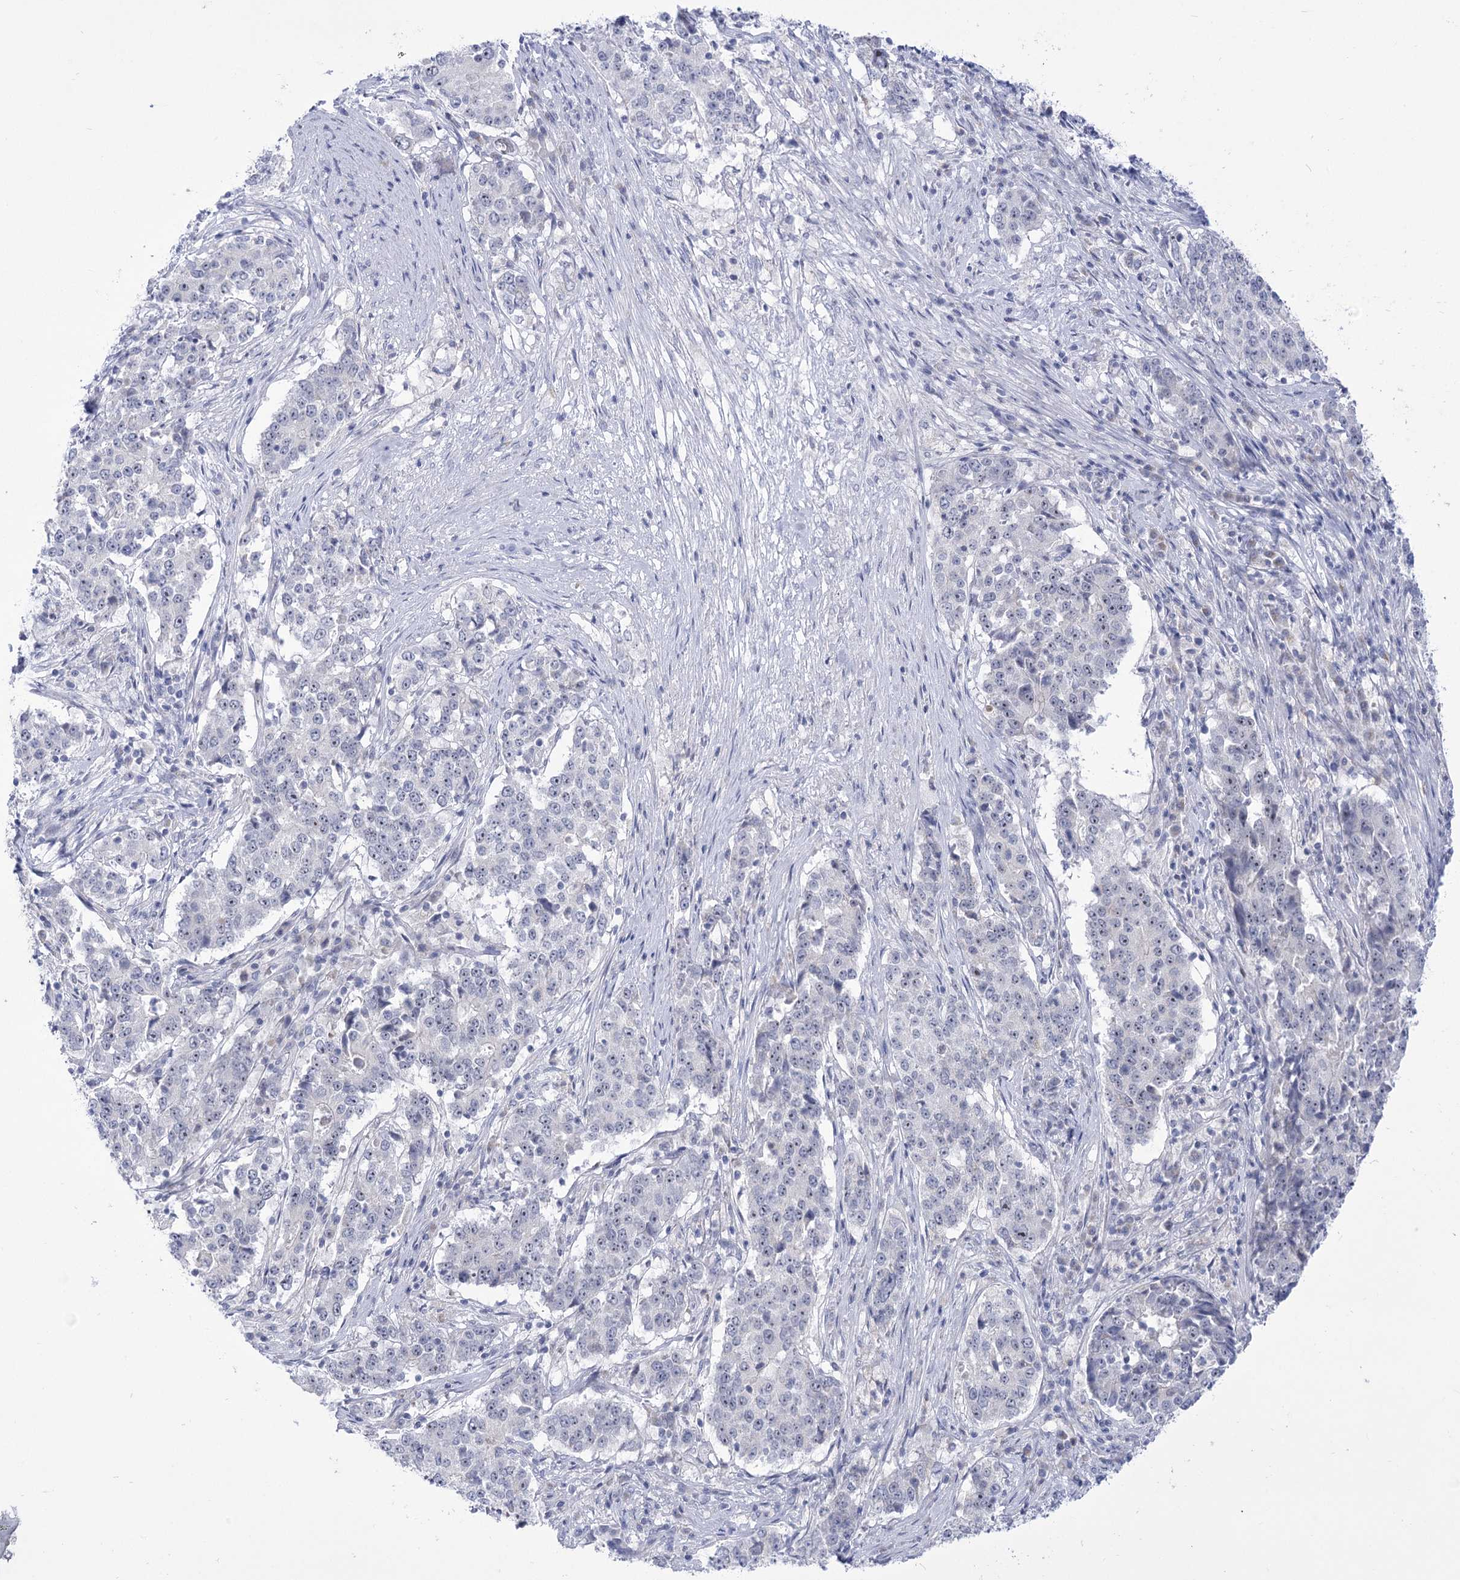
{"staining": {"intensity": "negative", "quantity": "none", "location": "none"}, "tissue": "stomach cancer", "cell_type": "Tumor cells", "image_type": "cancer", "snomed": [{"axis": "morphology", "description": "Adenocarcinoma, NOS"}, {"axis": "topography", "description": "Stomach"}], "caption": "Immunohistochemical staining of human stomach cancer (adenocarcinoma) shows no significant staining in tumor cells.", "gene": "BEND7", "patient": {"sex": "male", "age": 59}}